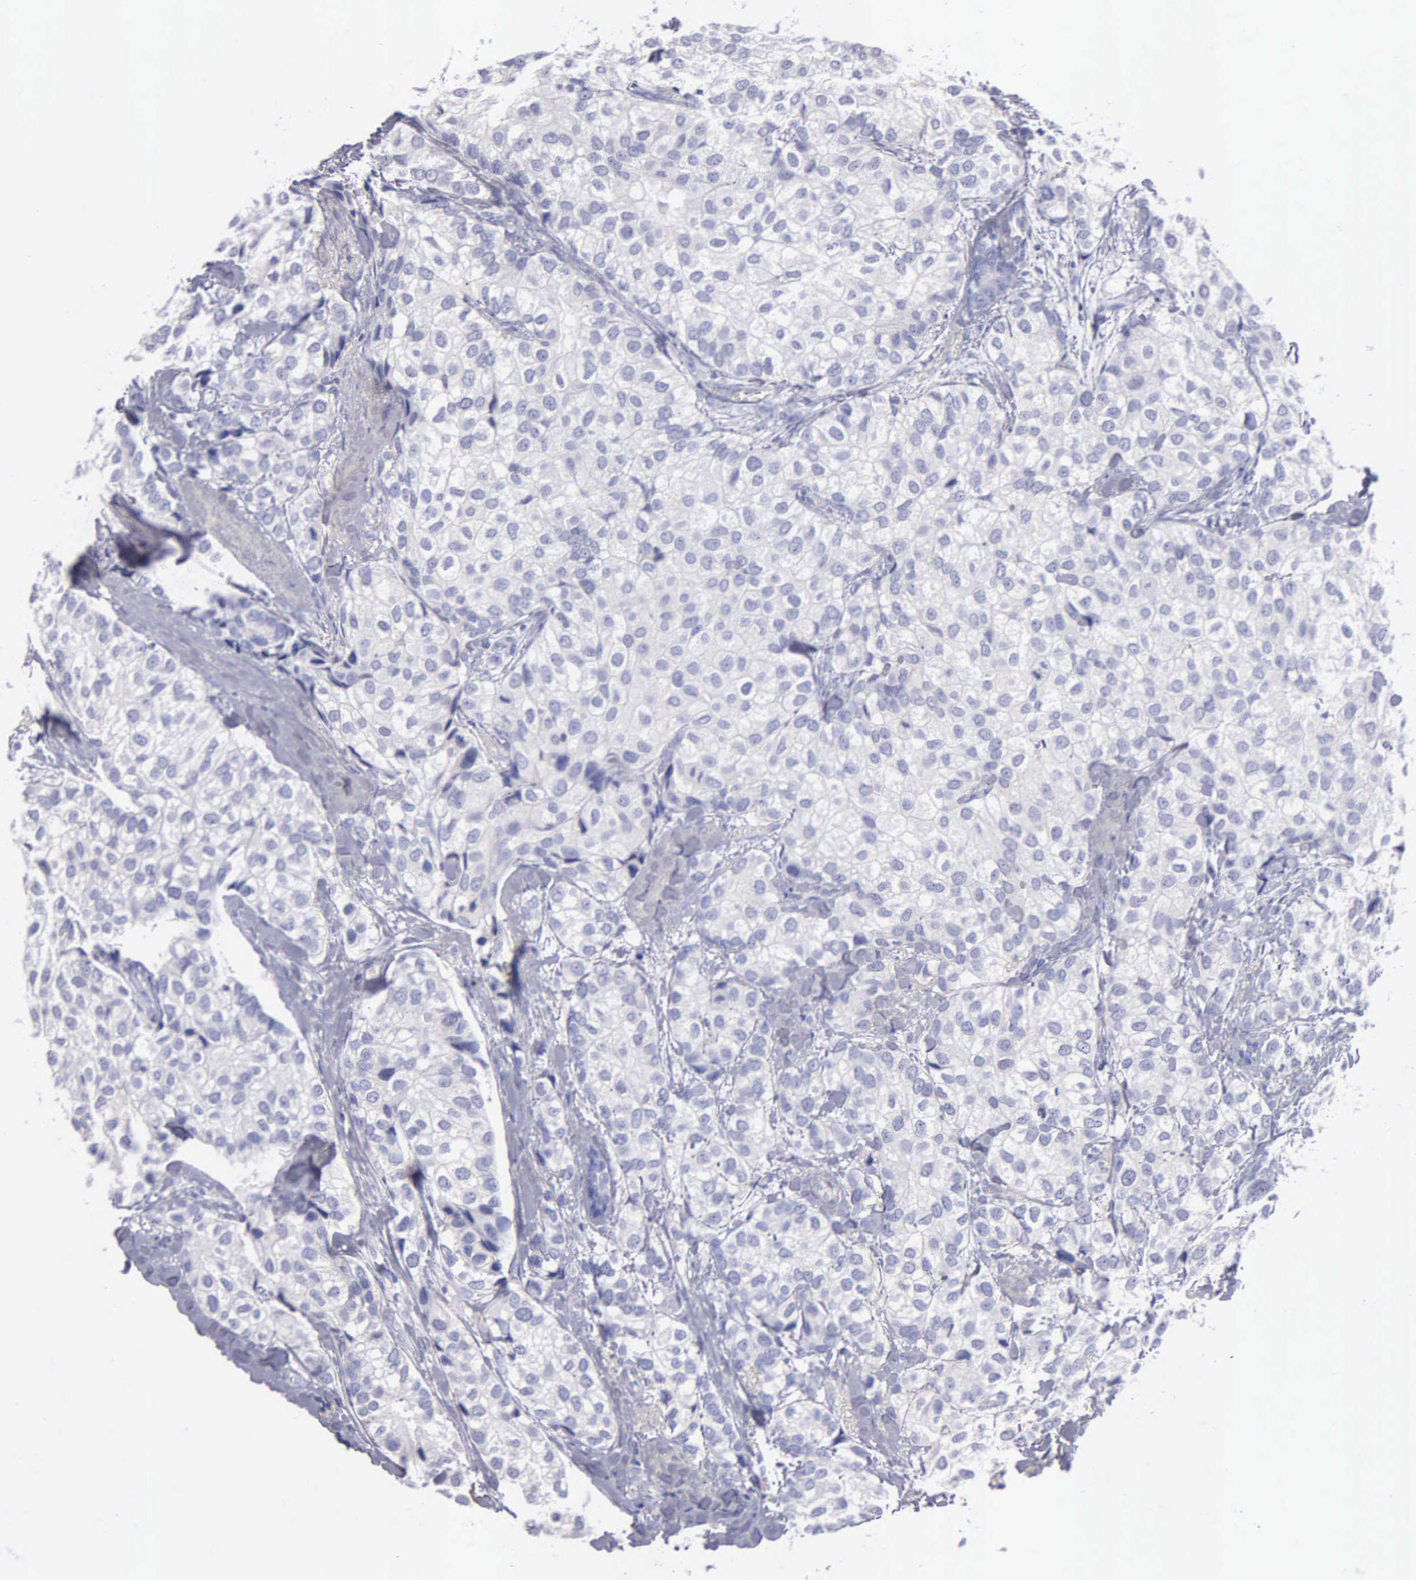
{"staining": {"intensity": "negative", "quantity": "none", "location": "none"}, "tissue": "breast cancer", "cell_type": "Tumor cells", "image_type": "cancer", "snomed": [{"axis": "morphology", "description": "Duct carcinoma"}, {"axis": "topography", "description": "Breast"}], "caption": "Invasive ductal carcinoma (breast) was stained to show a protein in brown. There is no significant positivity in tumor cells. (Immunohistochemistry (ihc), brightfield microscopy, high magnification).", "gene": "FBLN5", "patient": {"sex": "female", "age": 68}}